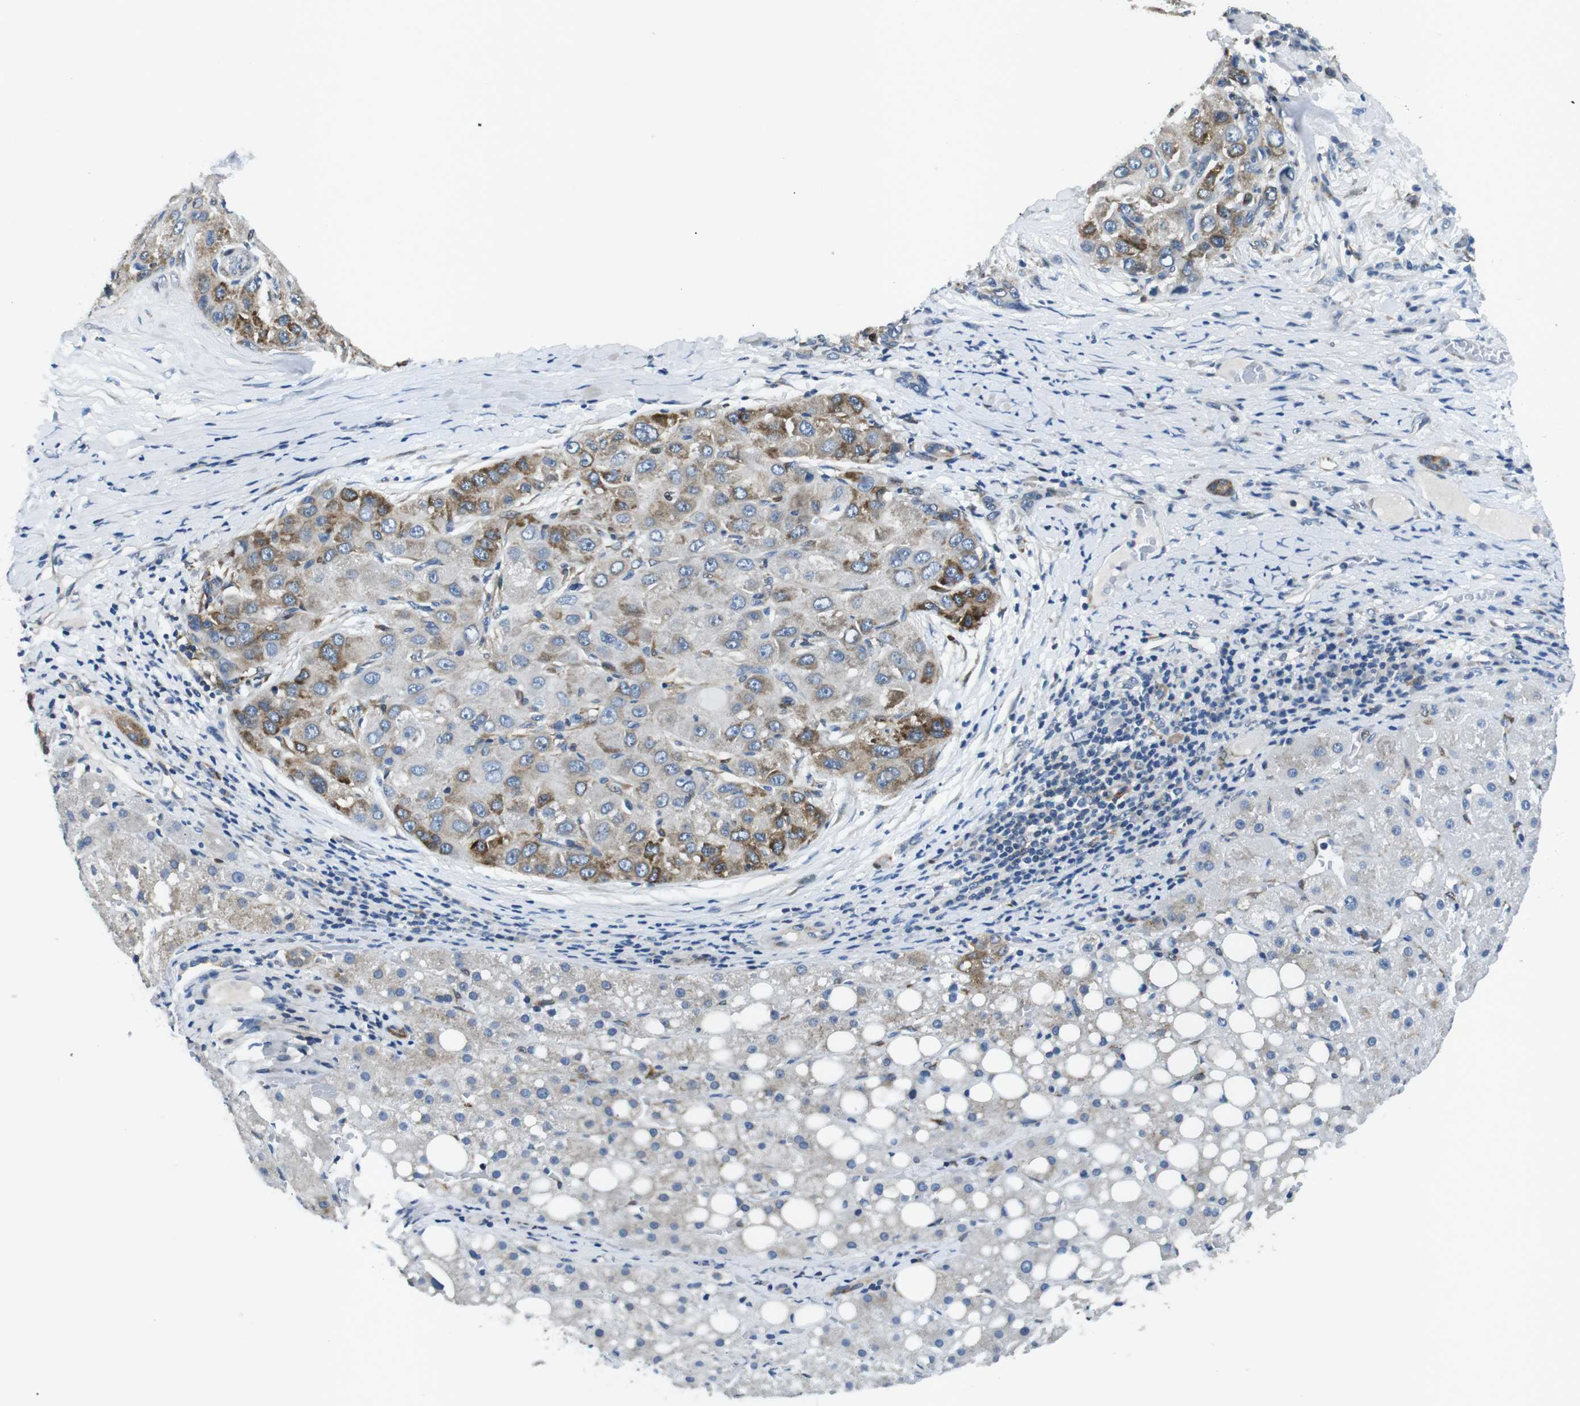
{"staining": {"intensity": "moderate", "quantity": "<25%", "location": "cytoplasmic/membranous"}, "tissue": "liver cancer", "cell_type": "Tumor cells", "image_type": "cancer", "snomed": [{"axis": "morphology", "description": "Carcinoma, Hepatocellular, NOS"}, {"axis": "topography", "description": "Liver"}], "caption": "A histopathology image of human liver hepatocellular carcinoma stained for a protein exhibits moderate cytoplasmic/membranous brown staining in tumor cells.", "gene": "PHLDA1", "patient": {"sex": "male", "age": 80}}